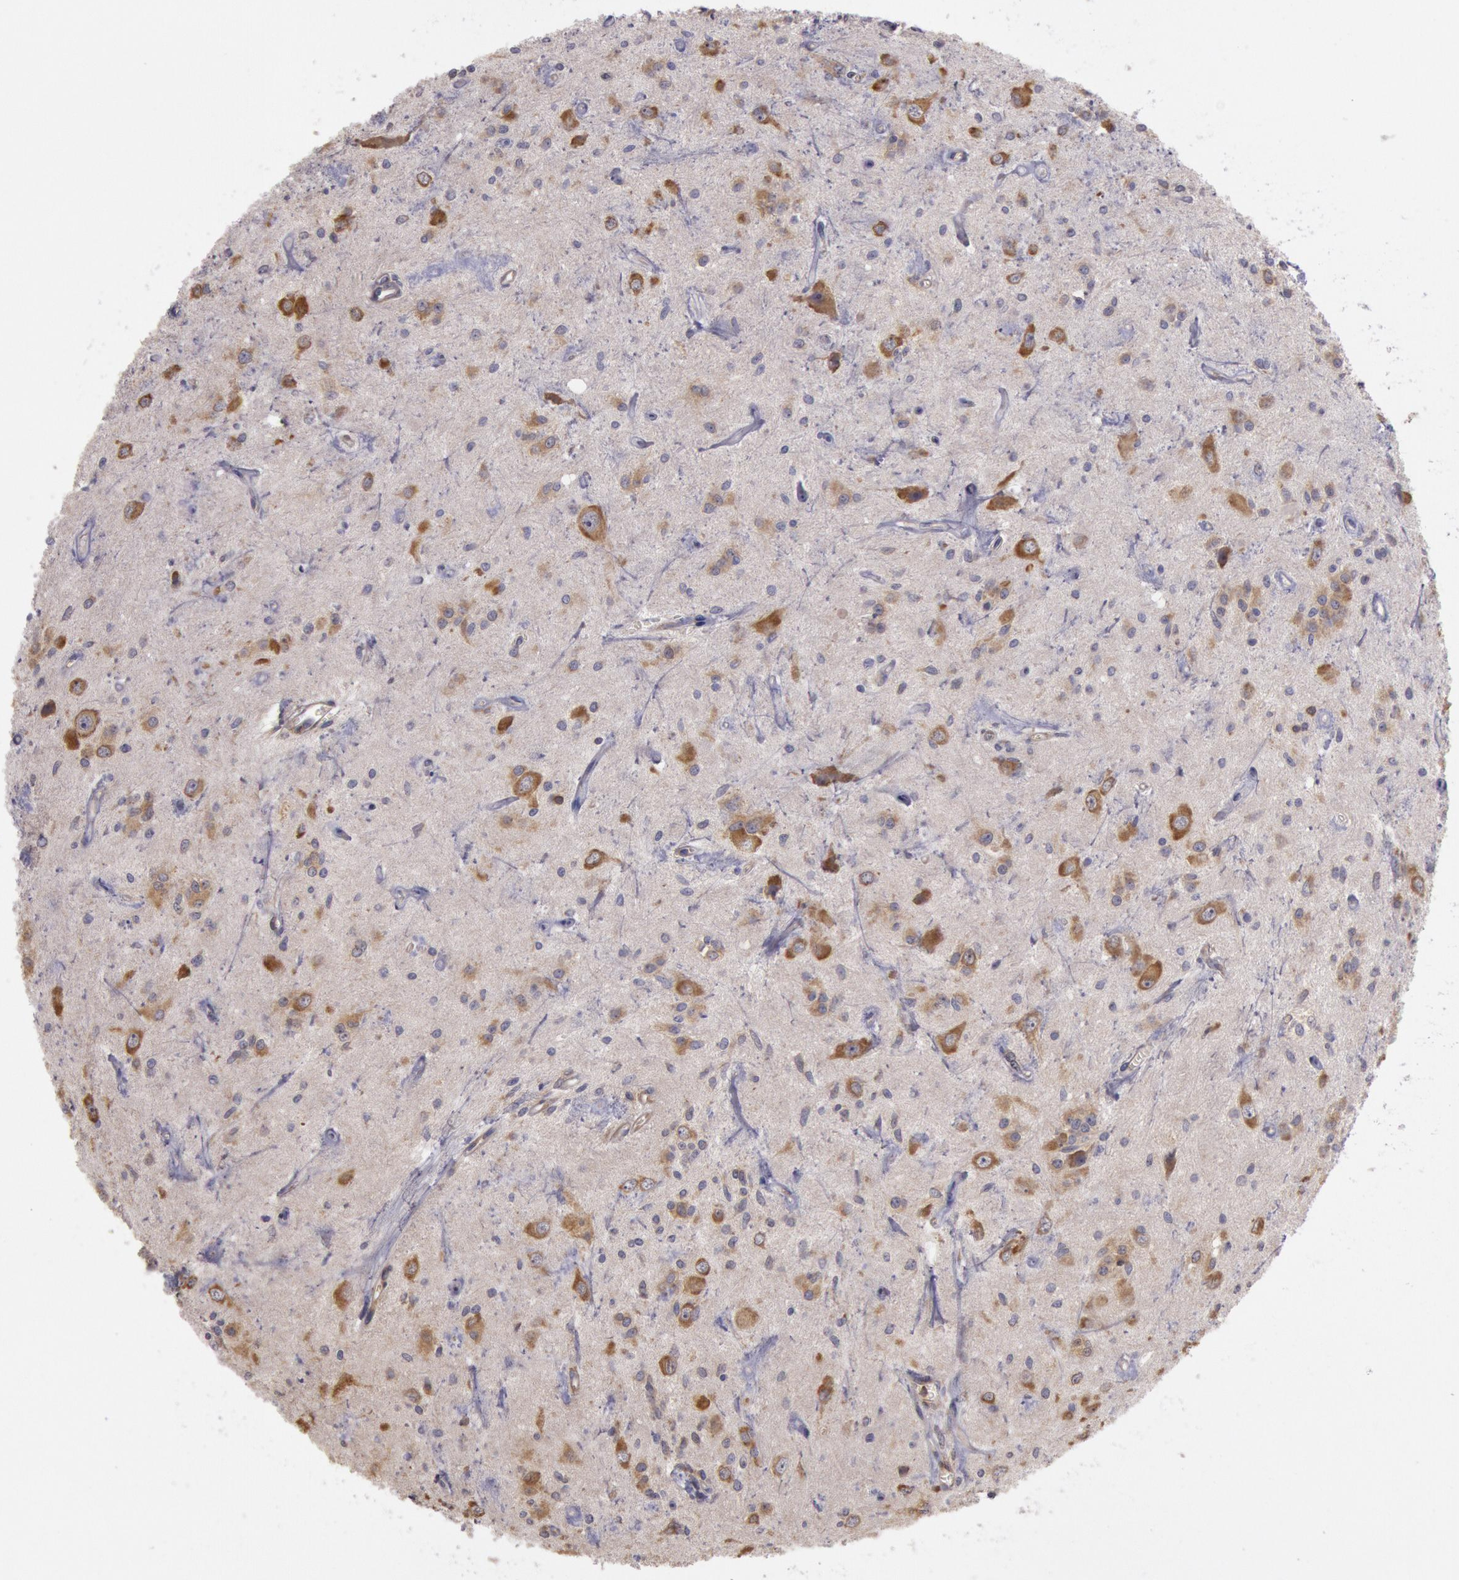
{"staining": {"intensity": "moderate", "quantity": "<25%", "location": "cytoplasmic/membranous"}, "tissue": "glioma", "cell_type": "Tumor cells", "image_type": "cancer", "snomed": [{"axis": "morphology", "description": "Glioma, malignant, Low grade"}, {"axis": "topography", "description": "Brain"}], "caption": "Immunohistochemistry (IHC) (DAB (3,3'-diaminobenzidine)) staining of human glioma shows moderate cytoplasmic/membranous protein positivity in approximately <25% of tumor cells. Nuclei are stained in blue.", "gene": "NMT2", "patient": {"sex": "female", "age": 15}}